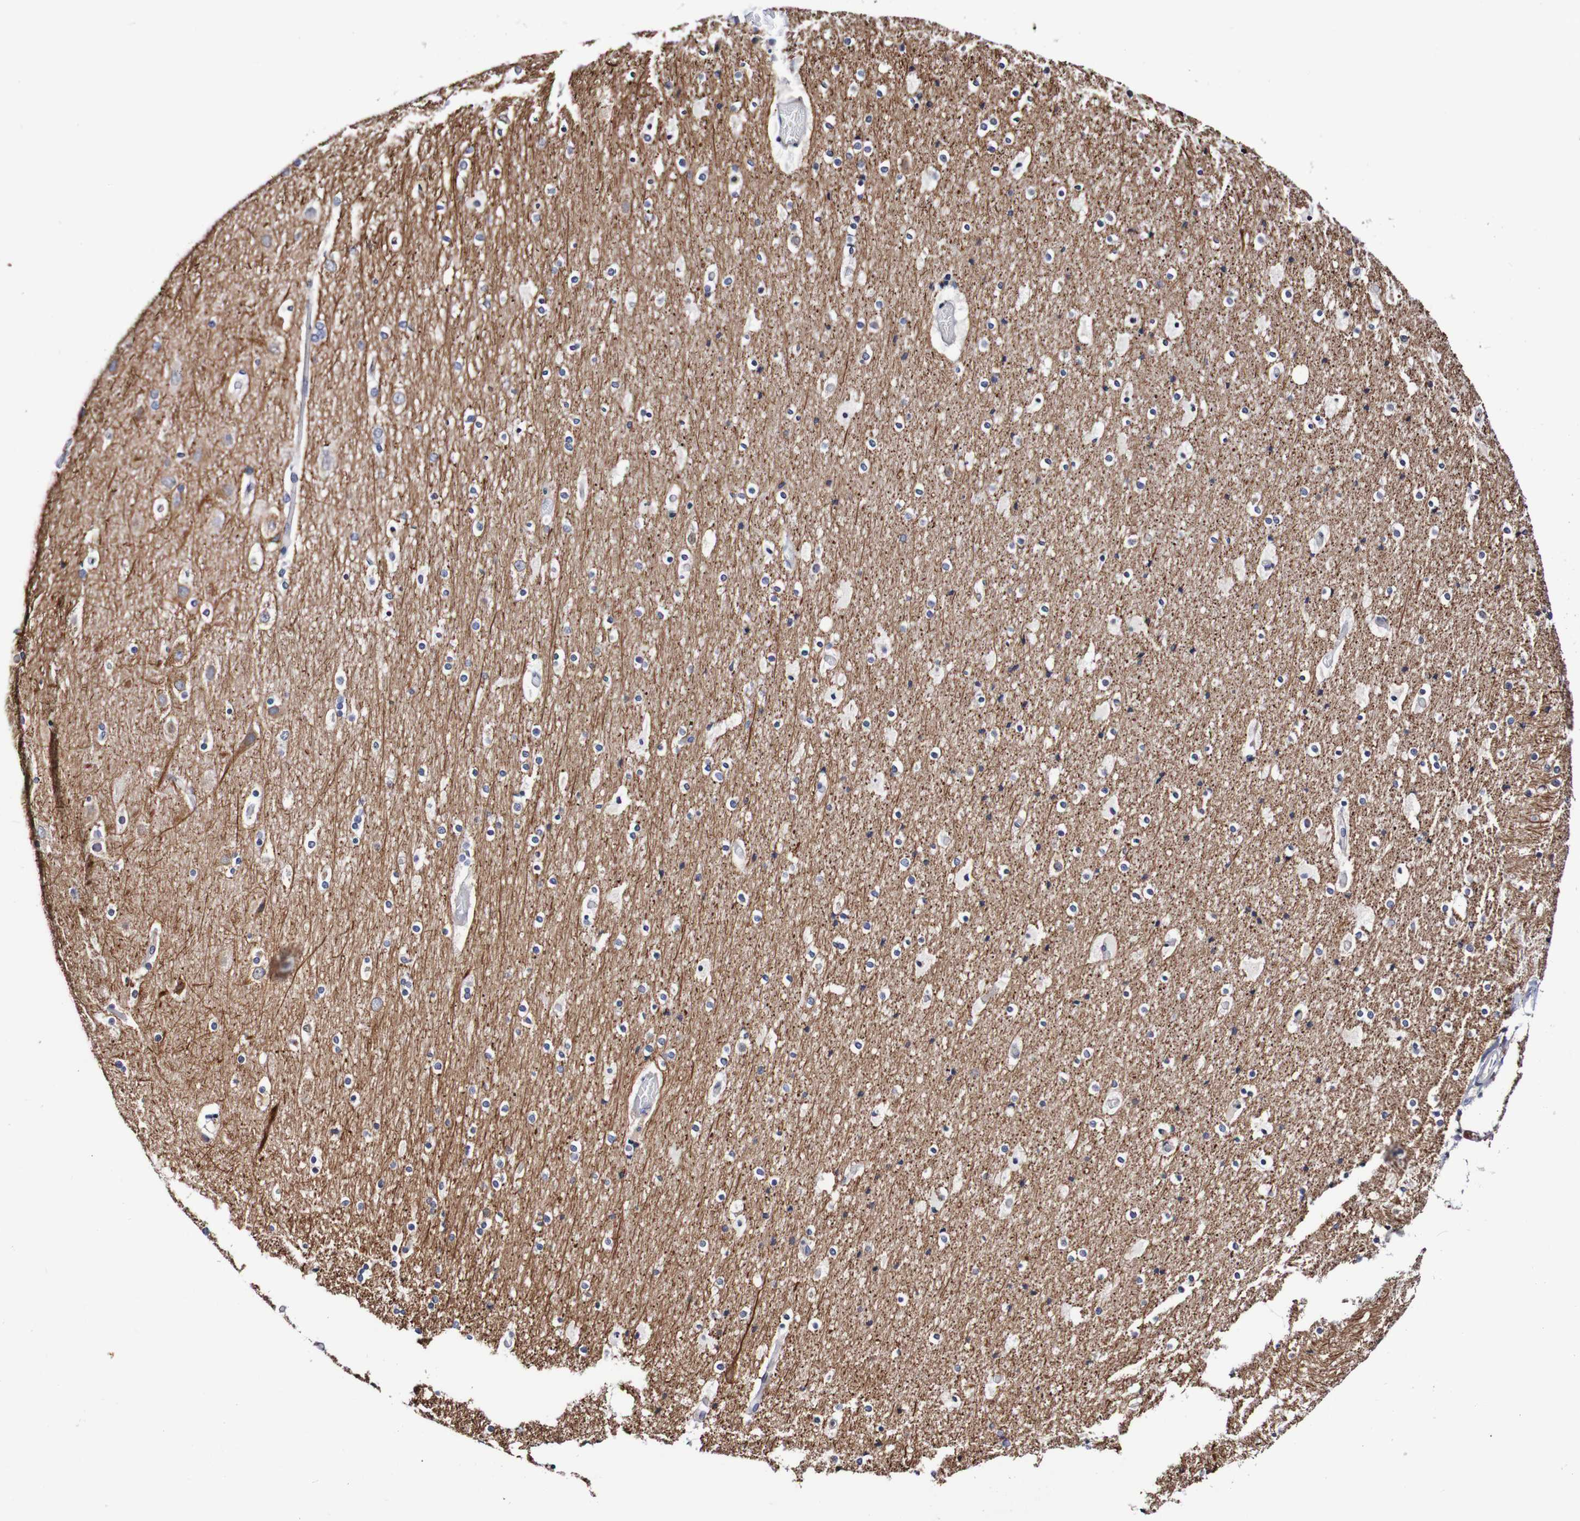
{"staining": {"intensity": "negative", "quantity": "none", "location": "none"}, "tissue": "cerebral cortex", "cell_type": "Endothelial cells", "image_type": "normal", "snomed": [{"axis": "morphology", "description": "Normal tissue, NOS"}, {"axis": "topography", "description": "Cerebral cortex"}], "caption": "Immunohistochemical staining of unremarkable cerebral cortex shows no significant staining in endothelial cells.", "gene": "SEZ6", "patient": {"sex": "male", "age": 57}}